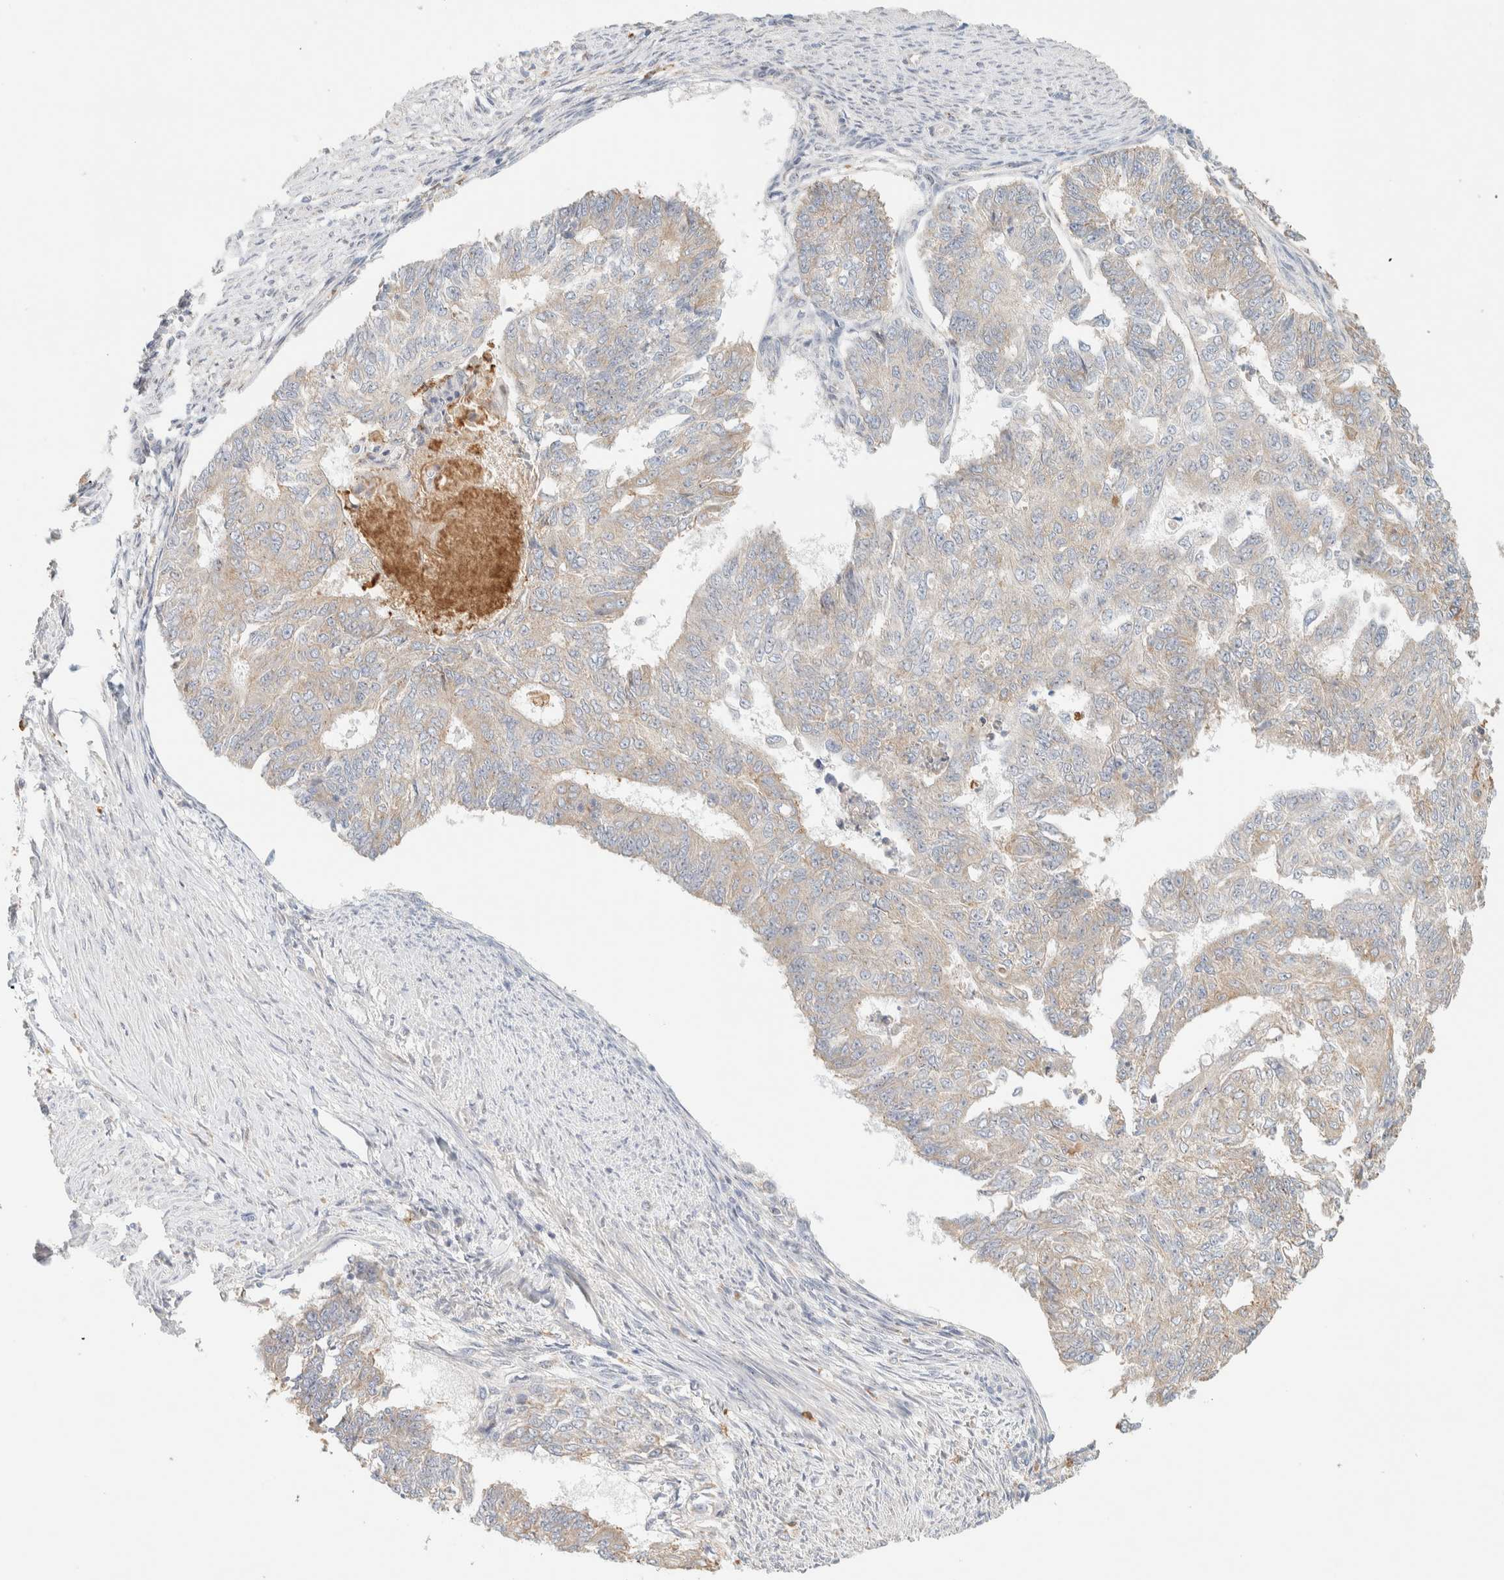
{"staining": {"intensity": "weak", "quantity": ">75%", "location": "cytoplasmic/membranous"}, "tissue": "endometrial cancer", "cell_type": "Tumor cells", "image_type": "cancer", "snomed": [{"axis": "morphology", "description": "Adenocarcinoma, NOS"}, {"axis": "topography", "description": "Endometrium"}], "caption": "Weak cytoplasmic/membranous positivity for a protein is seen in about >75% of tumor cells of endometrial cancer (adenocarcinoma) using immunohistochemistry.", "gene": "TTC3", "patient": {"sex": "female", "age": 32}}